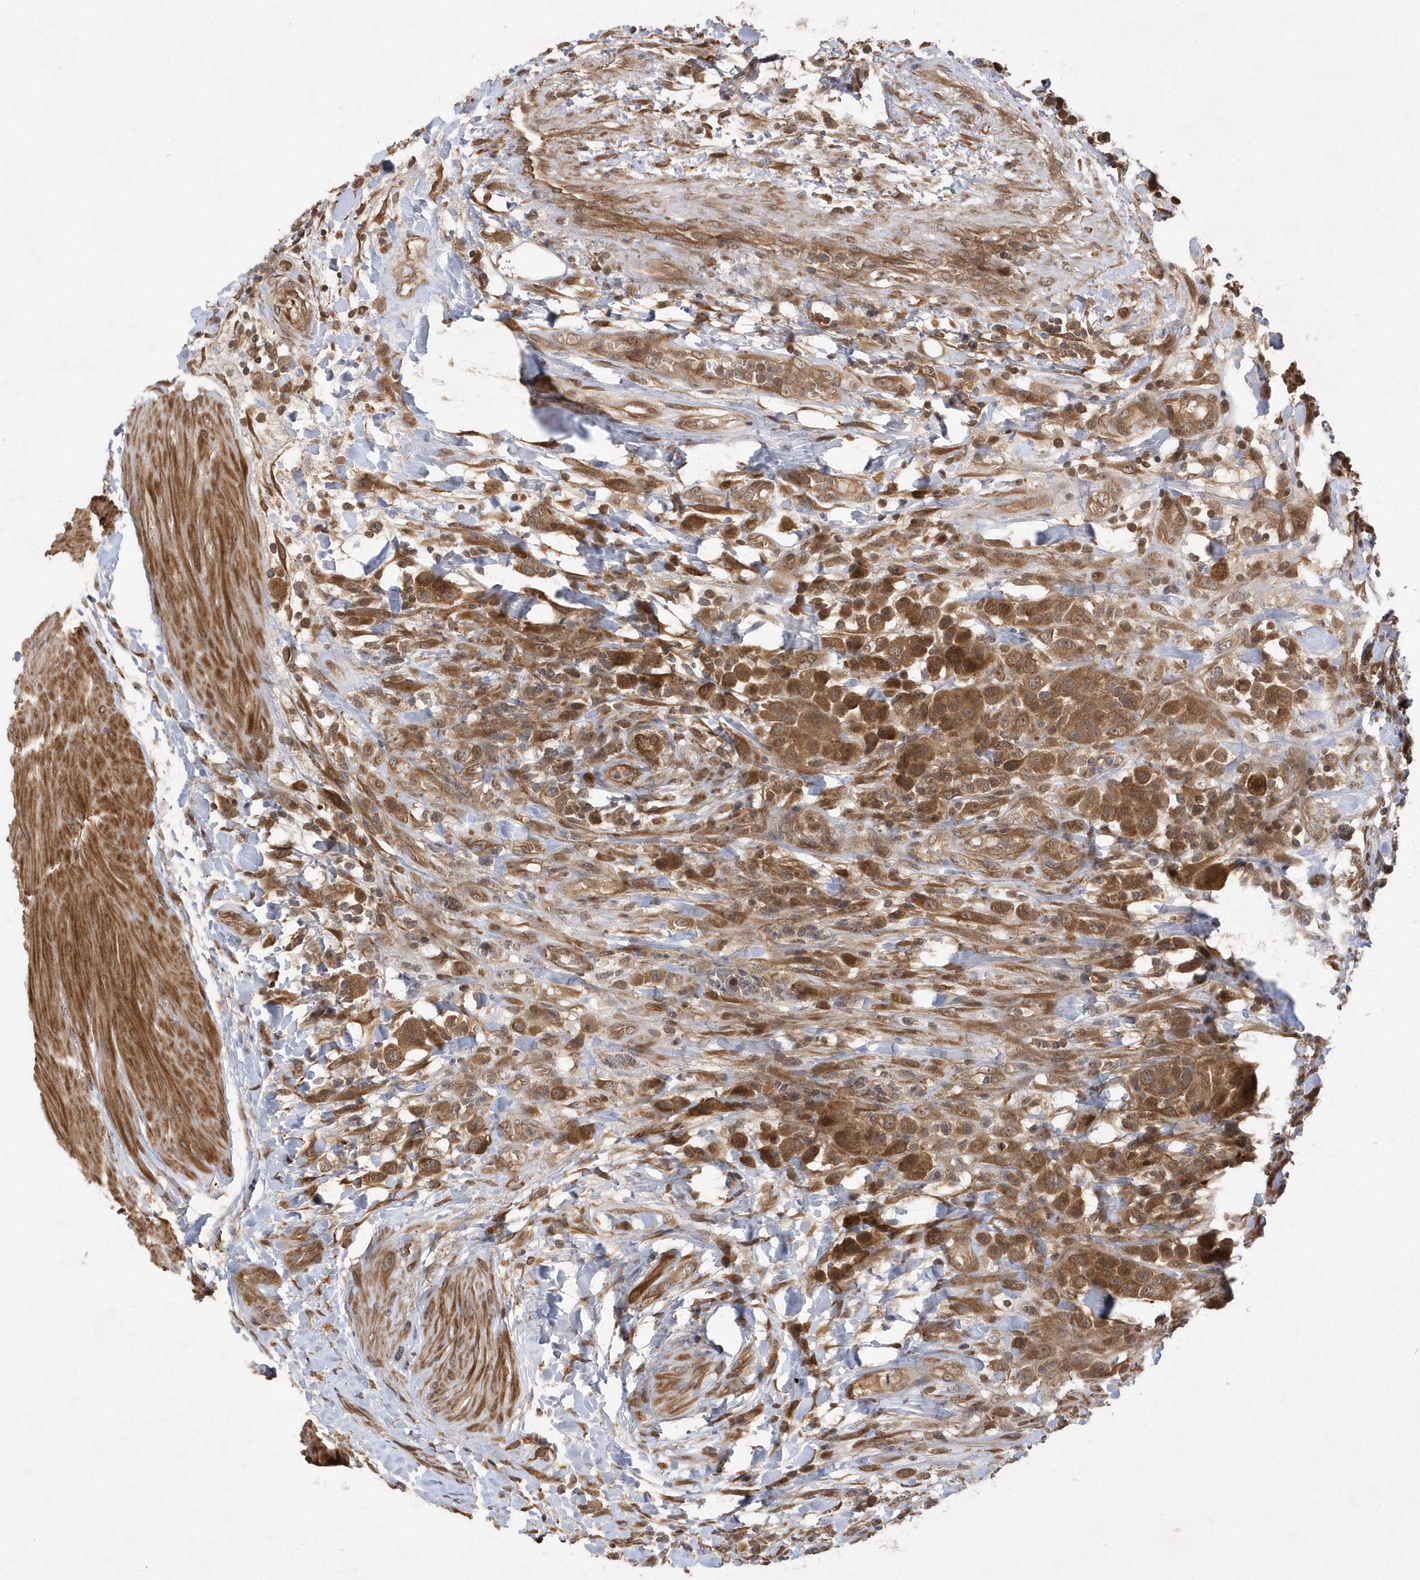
{"staining": {"intensity": "strong", "quantity": ">75%", "location": "cytoplasmic/membranous"}, "tissue": "urothelial cancer", "cell_type": "Tumor cells", "image_type": "cancer", "snomed": [{"axis": "morphology", "description": "Urothelial carcinoma, High grade"}, {"axis": "topography", "description": "Urinary bladder"}], "caption": "Urothelial cancer was stained to show a protein in brown. There is high levels of strong cytoplasmic/membranous expression in approximately >75% of tumor cells.", "gene": "GFM2", "patient": {"sex": "male", "age": 50}}